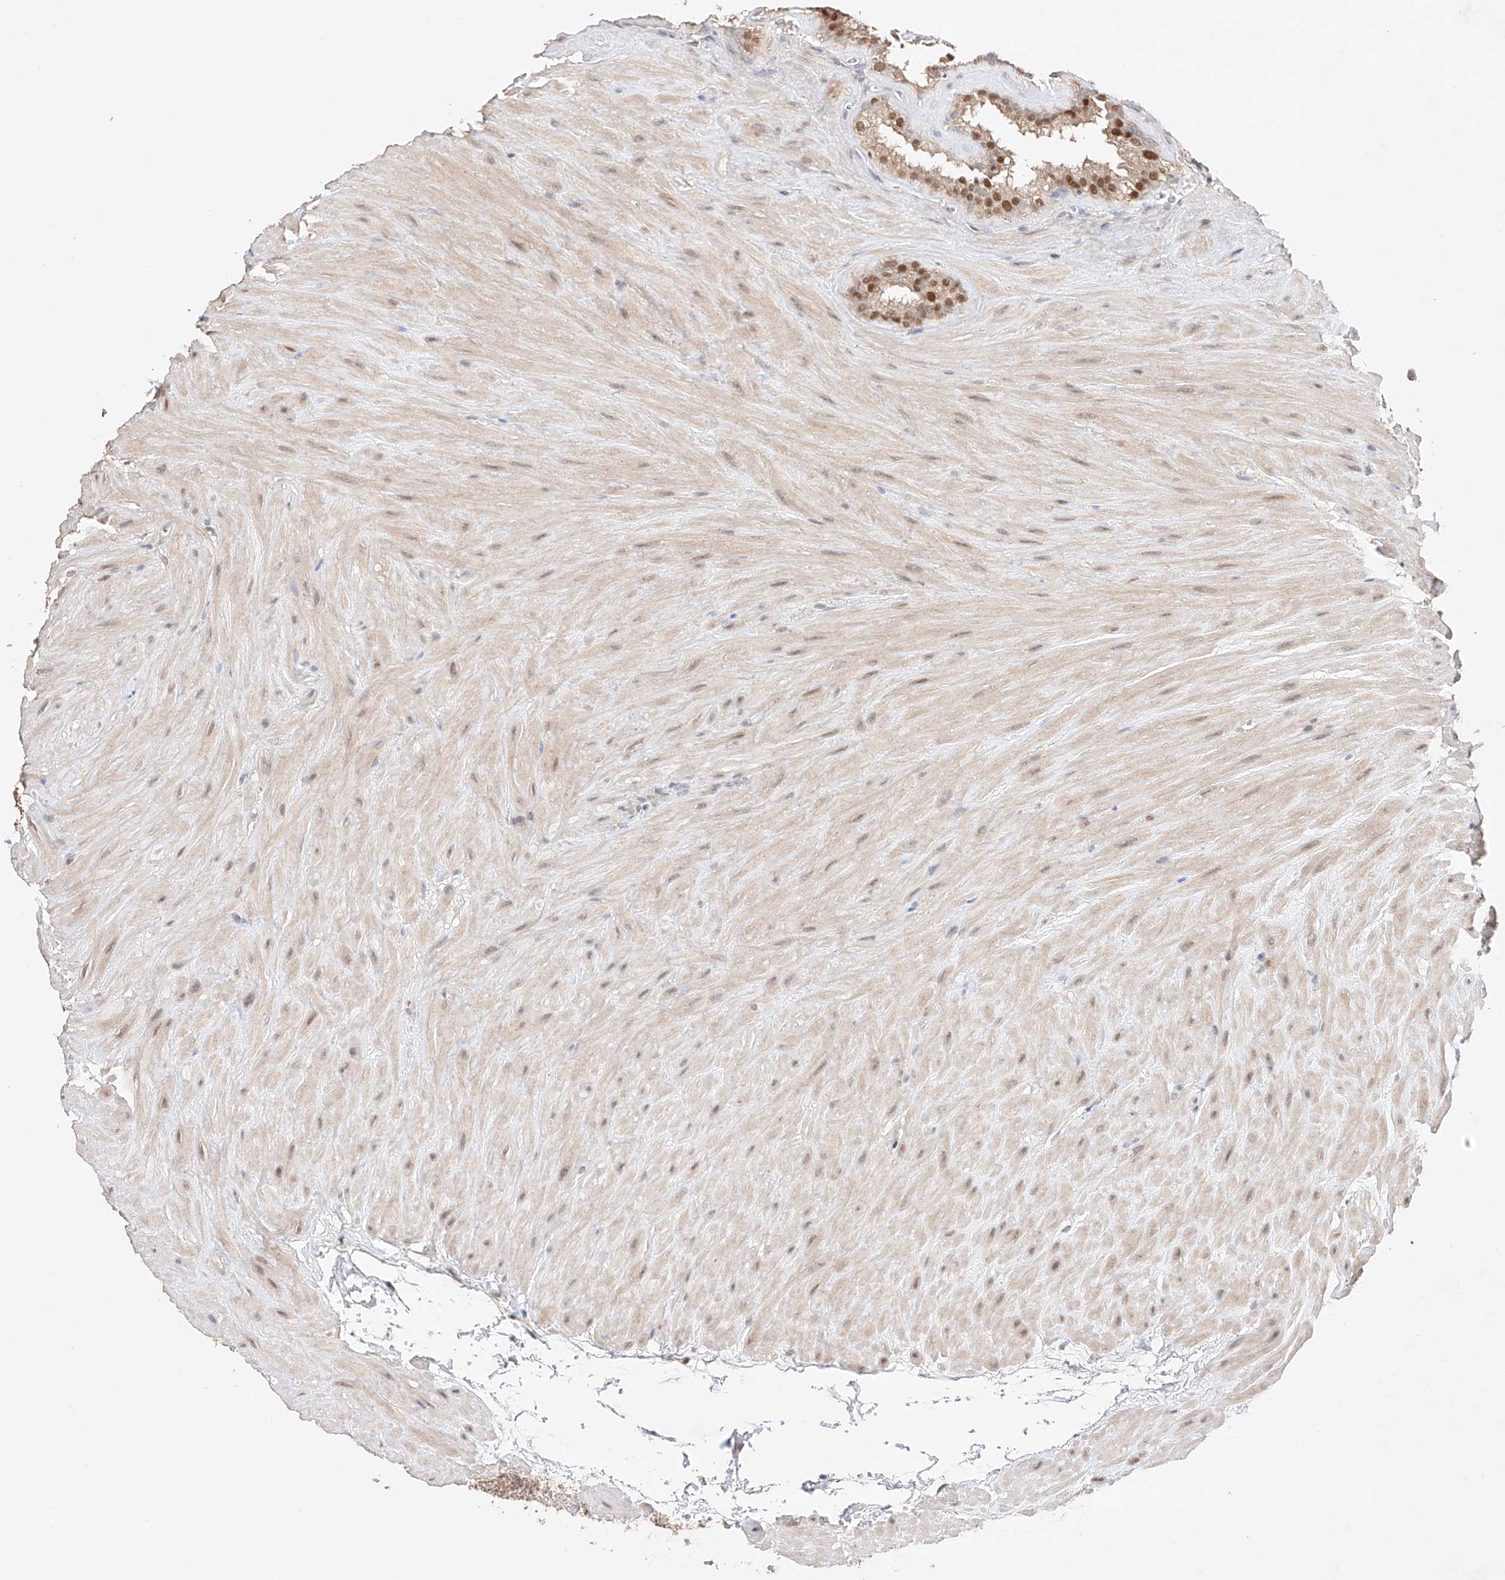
{"staining": {"intensity": "moderate", "quantity": ">75%", "location": "cytoplasmic/membranous,nuclear"}, "tissue": "seminal vesicle", "cell_type": "Glandular cells", "image_type": "normal", "snomed": [{"axis": "morphology", "description": "Normal tissue, NOS"}, {"axis": "topography", "description": "Prostate"}, {"axis": "topography", "description": "Seminal veicle"}], "caption": "About >75% of glandular cells in normal seminal vesicle show moderate cytoplasmic/membranous,nuclear protein expression as visualized by brown immunohistochemical staining.", "gene": "APIP", "patient": {"sex": "male", "age": 59}}